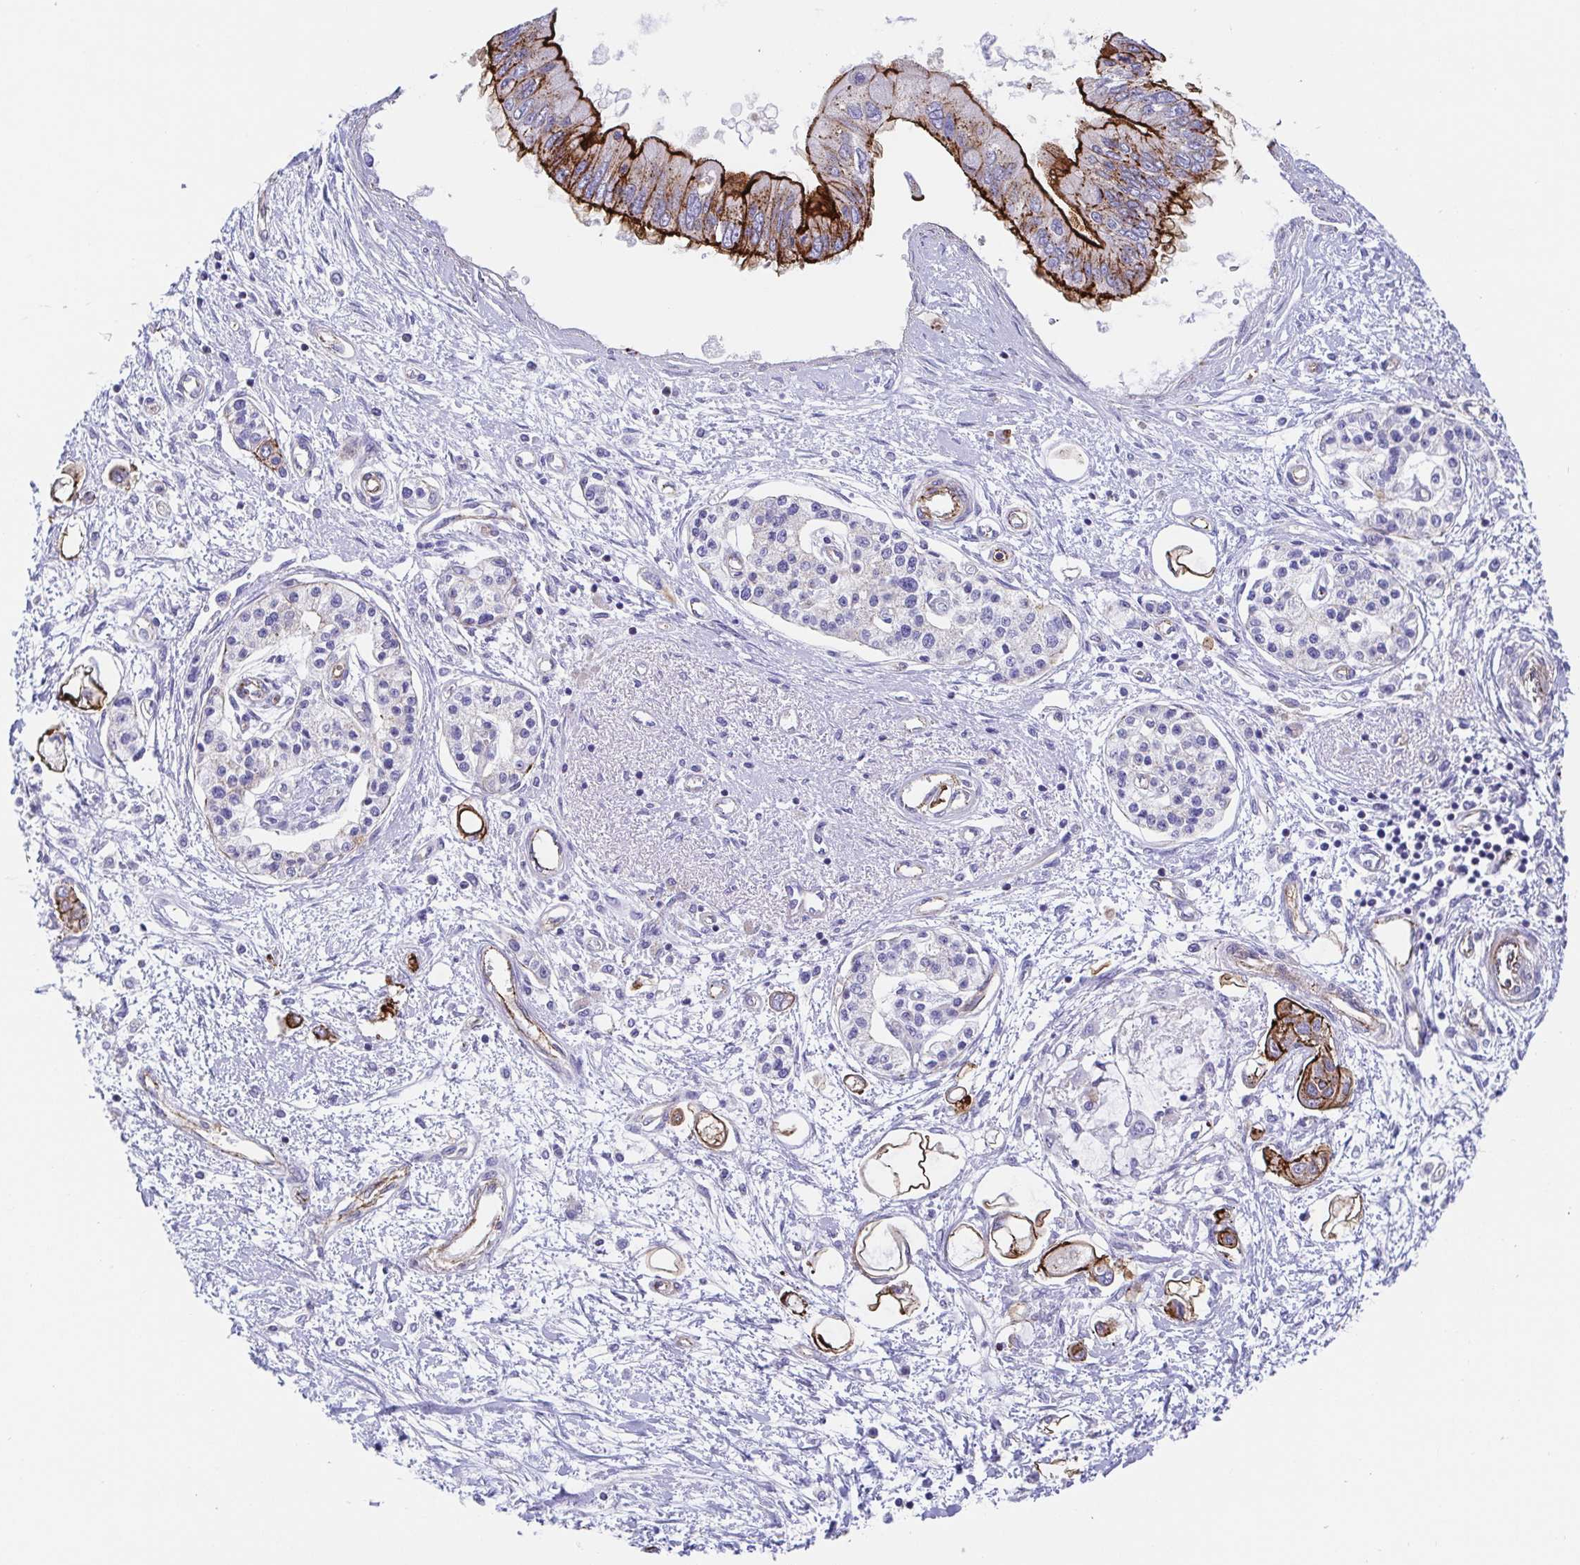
{"staining": {"intensity": "strong", "quantity": ">75%", "location": "cytoplasmic/membranous"}, "tissue": "pancreatic cancer", "cell_type": "Tumor cells", "image_type": "cancer", "snomed": [{"axis": "morphology", "description": "Adenocarcinoma, NOS"}, {"axis": "topography", "description": "Pancreas"}], "caption": "Adenocarcinoma (pancreatic) stained with DAB (3,3'-diaminobenzidine) immunohistochemistry (IHC) reveals high levels of strong cytoplasmic/membranous positivity in approximately >75% of tumor cells. (brown staining indicates protein expression, while blue staining denotes nuclei).", "gene": "TRAM2", "patient": {"sex": "female", "age": 77}}